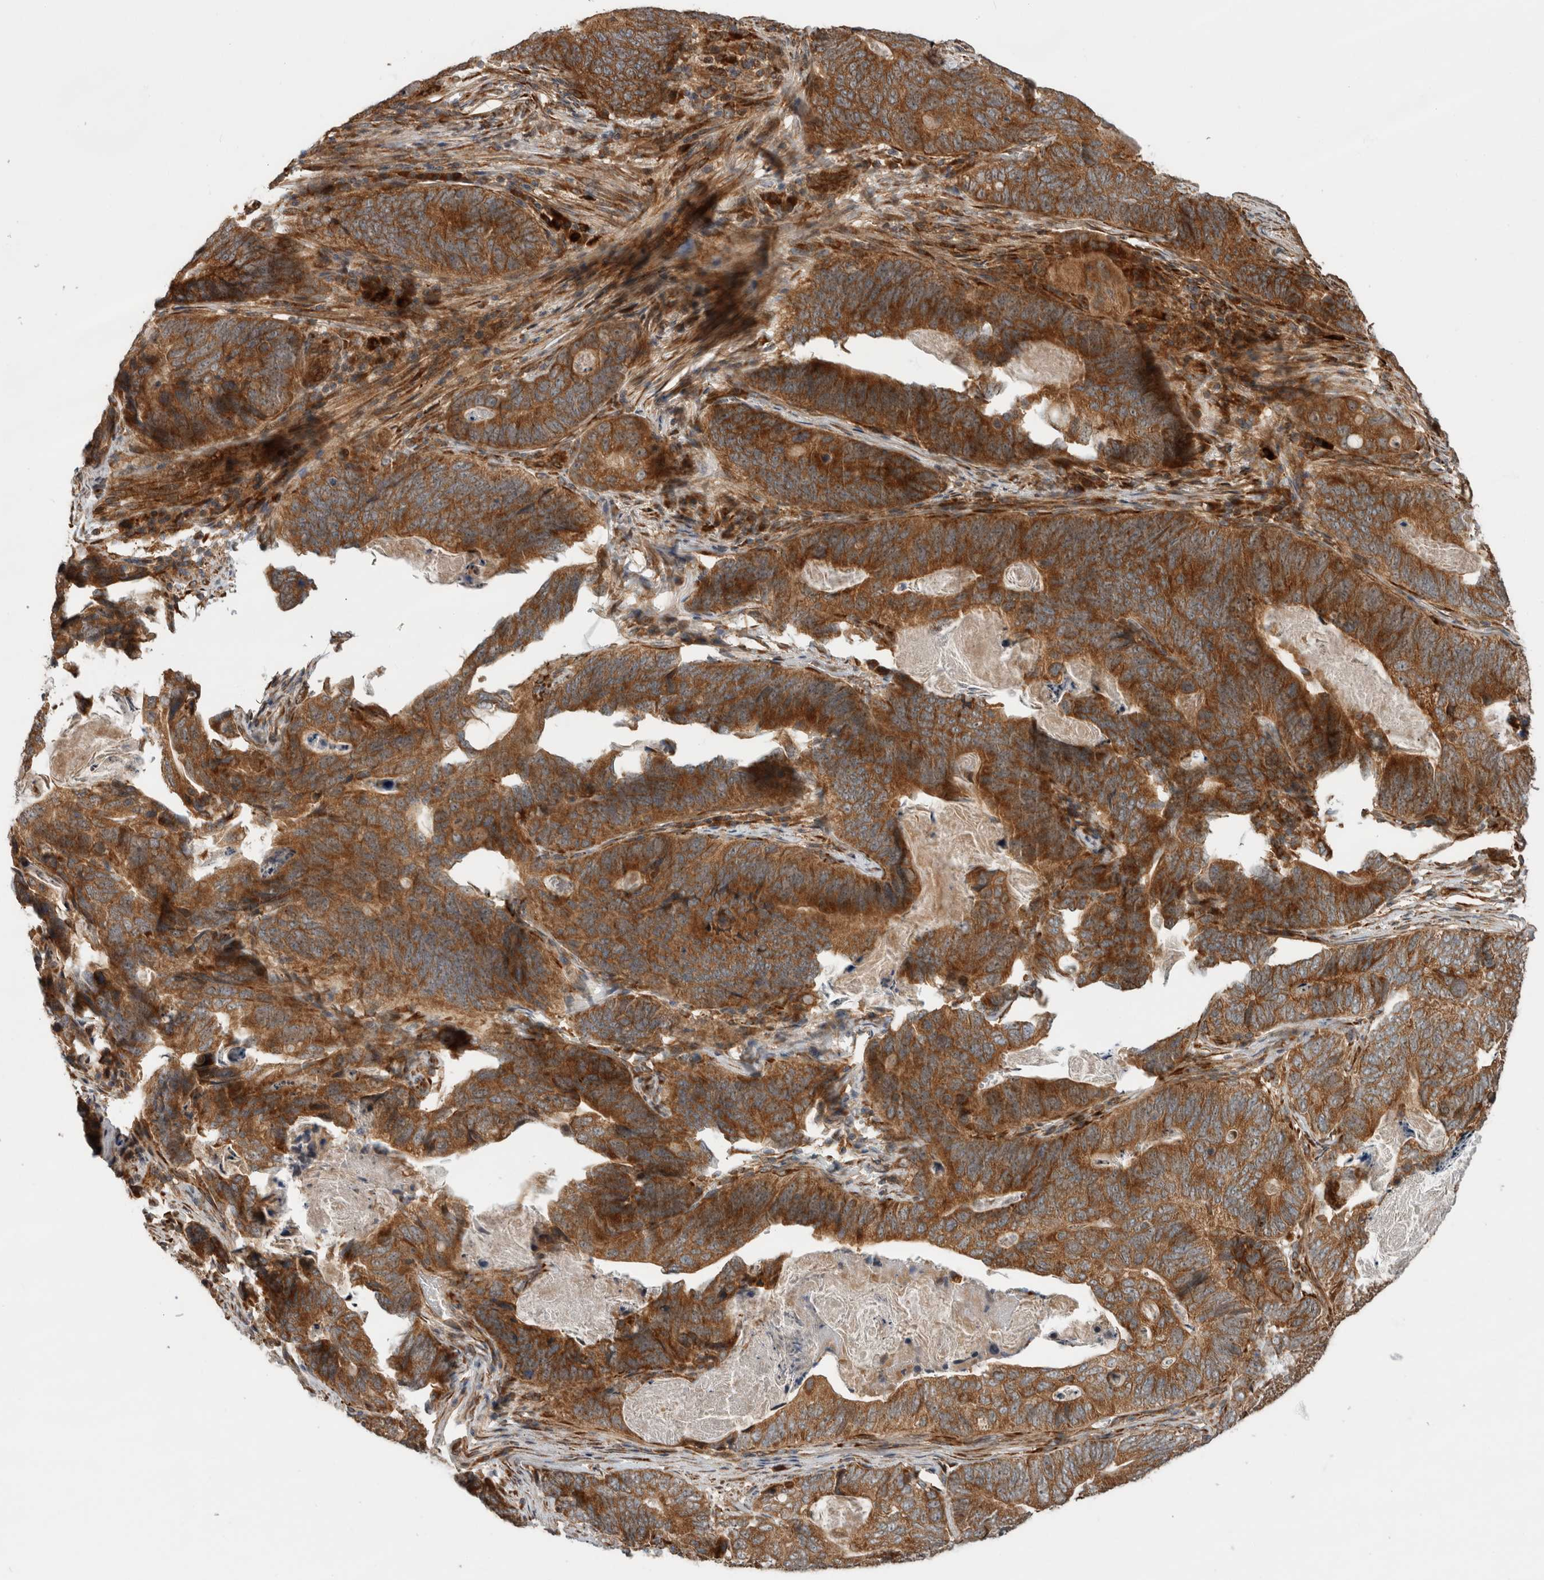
{"staining": {"intensity": "strong", "quantity": ">75%", "location": "cytoplasmic/membranous"}, "tissue": "stomach cancer", "cell_type": "Tumor cells", "image_type": "cancer", "snomed": [{"axis": "morphology", "description": "Normal tissue, NOS"}, {"axis": "morphology", "description": "Adenocarcinoma, NOS"}, {"axis": "topography", "description": "Stomach"}], "caption": "Tumor cells exhibit strong cytoplasmic/membranous expression in about >75% of cells in stomach cancer.", "gene": "TUBD1", "patient": {"sex": "female", "age": 89}}